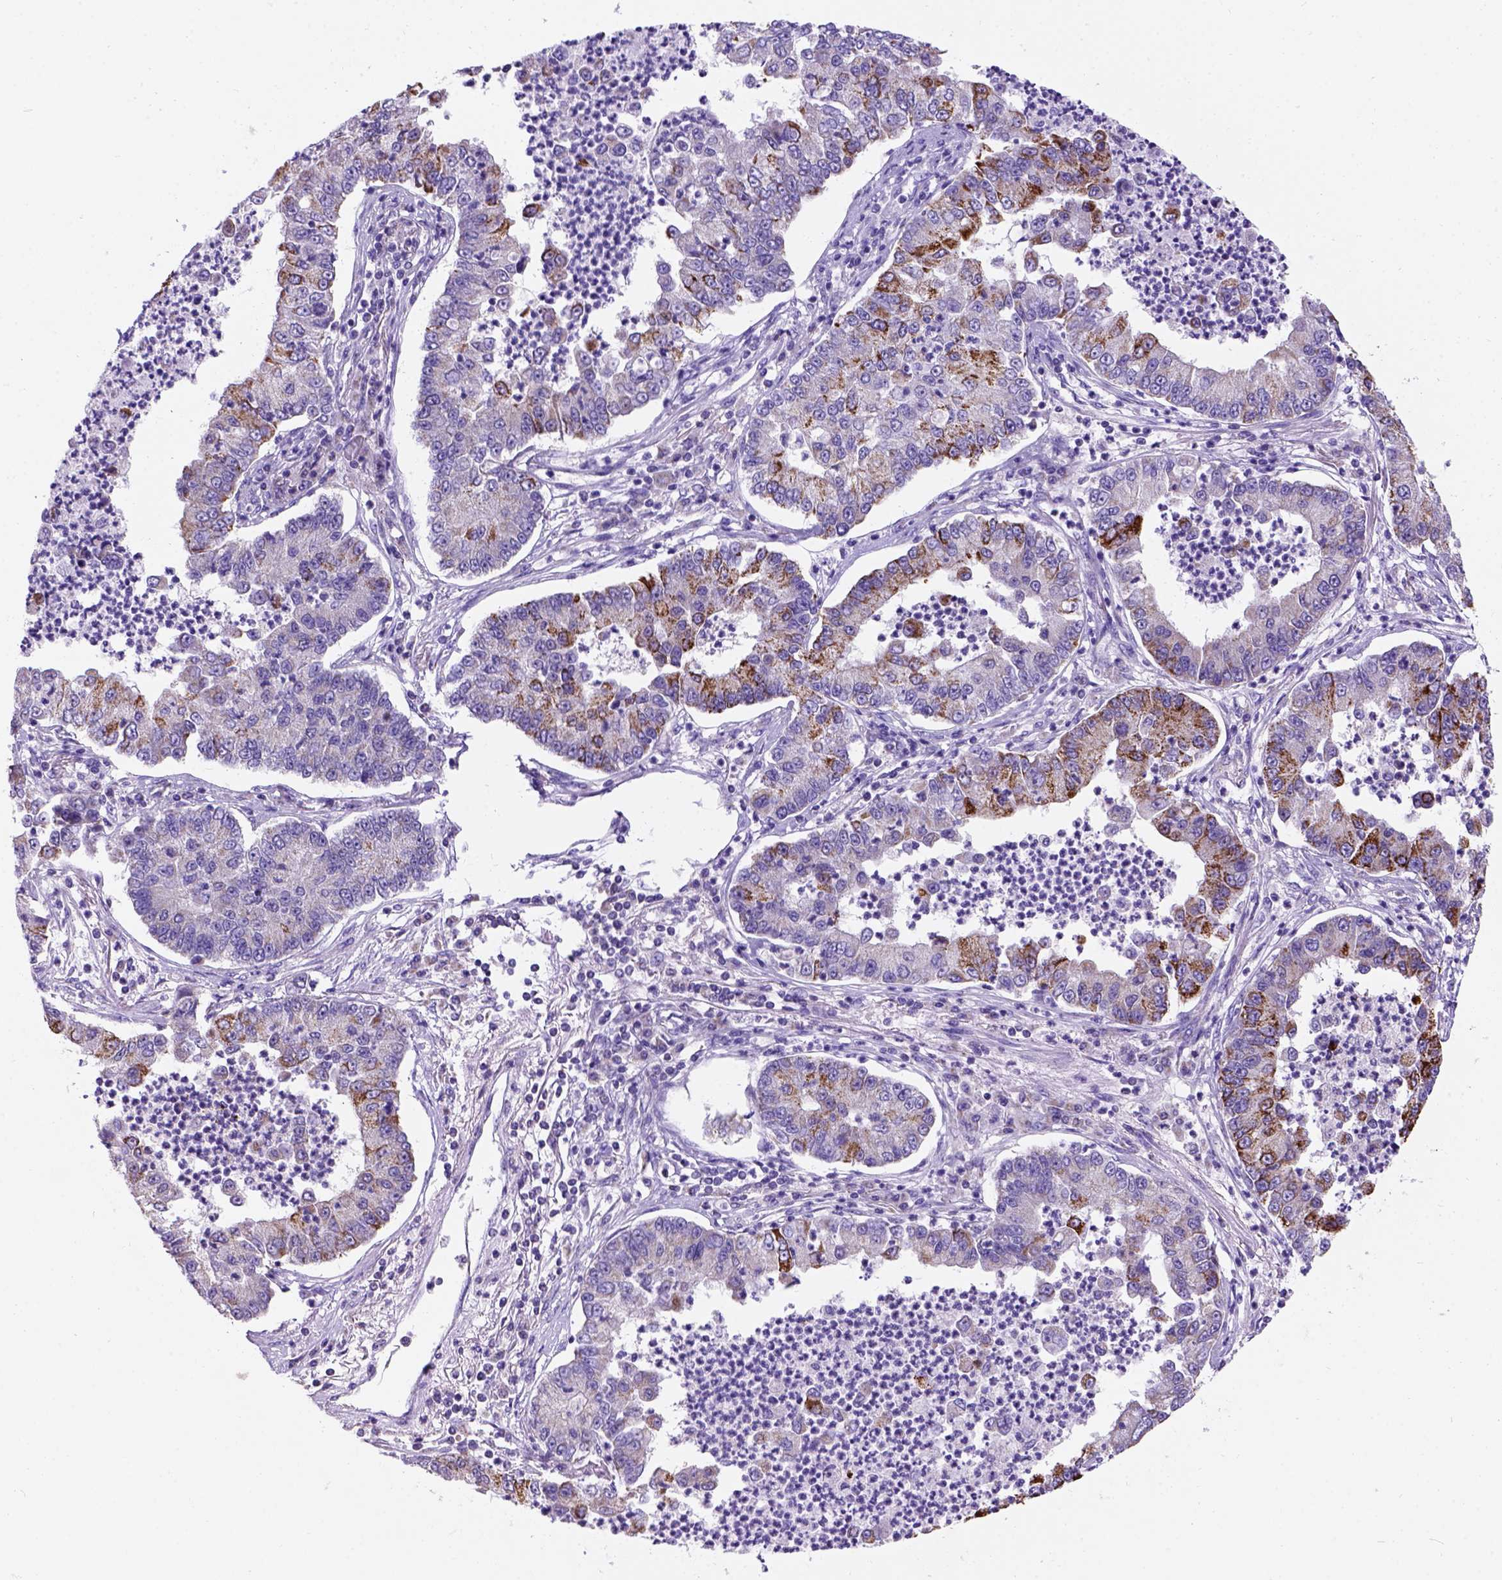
{"staining": {"intensity": "strong", "quantity": "<25%", "location": "cytoplasmic/membranous"}, "tissue": "lung cancer", "cell_type": "Tumor cells", "image_type": "cancer", "snomed": [{"axis": "morphology", "description": "Adenocarcinoma, NOS"}, {"axis": "topography", "description": "Lung"}], "caption": "Protein staining of lung cancer (adenocarcinoma) tissue shows strong cytoplasmic/membranous expression in approximately <25% of tumor cells.", "gene": "L2HGDH", "patient": {"sex": "female", "age": 57}}